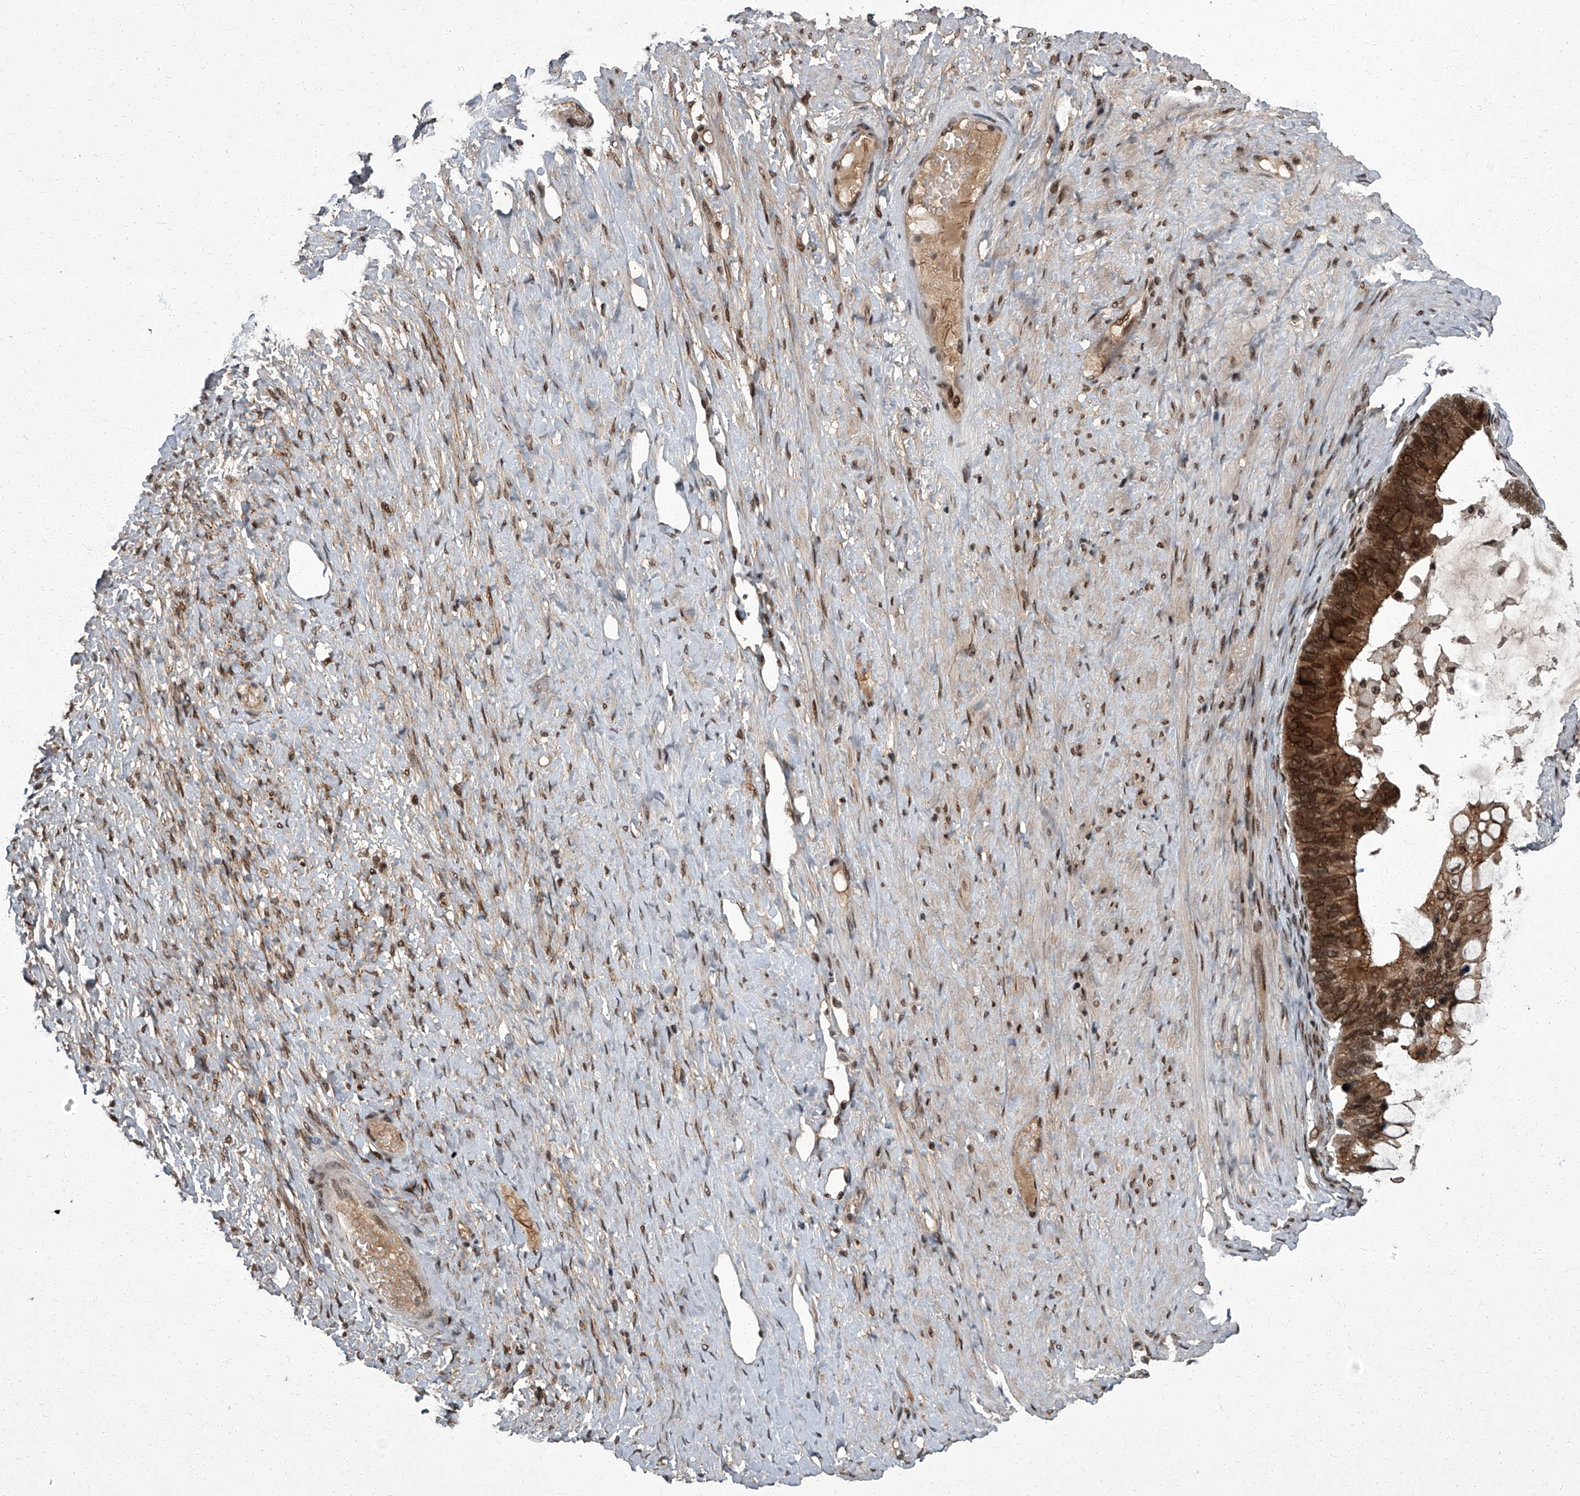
{"staining": {"intensity": "strong", "quantity": ">75%", "location": "cytoplasmic/membranous,nuclear"}, "tissue": "ovarian cancer", "cell_type": "Tumor cells", "image_type": "cancer", "snomed": [{"axis": "morphology", "description": "Cystadenocarcinoma, mucinous, NOS"}, {"axis": "topography", "description": "Ovary"}], "caption": "Immunohistochemistry image of human ovarian cancer stained for a protein (brown), which reveals high levels of strong cytoplasmic/membranous and nuclear staining in about >75% of tumor cells.", "gene": "ZNF518B", "patient": {"sex": "female", "age": 61}}